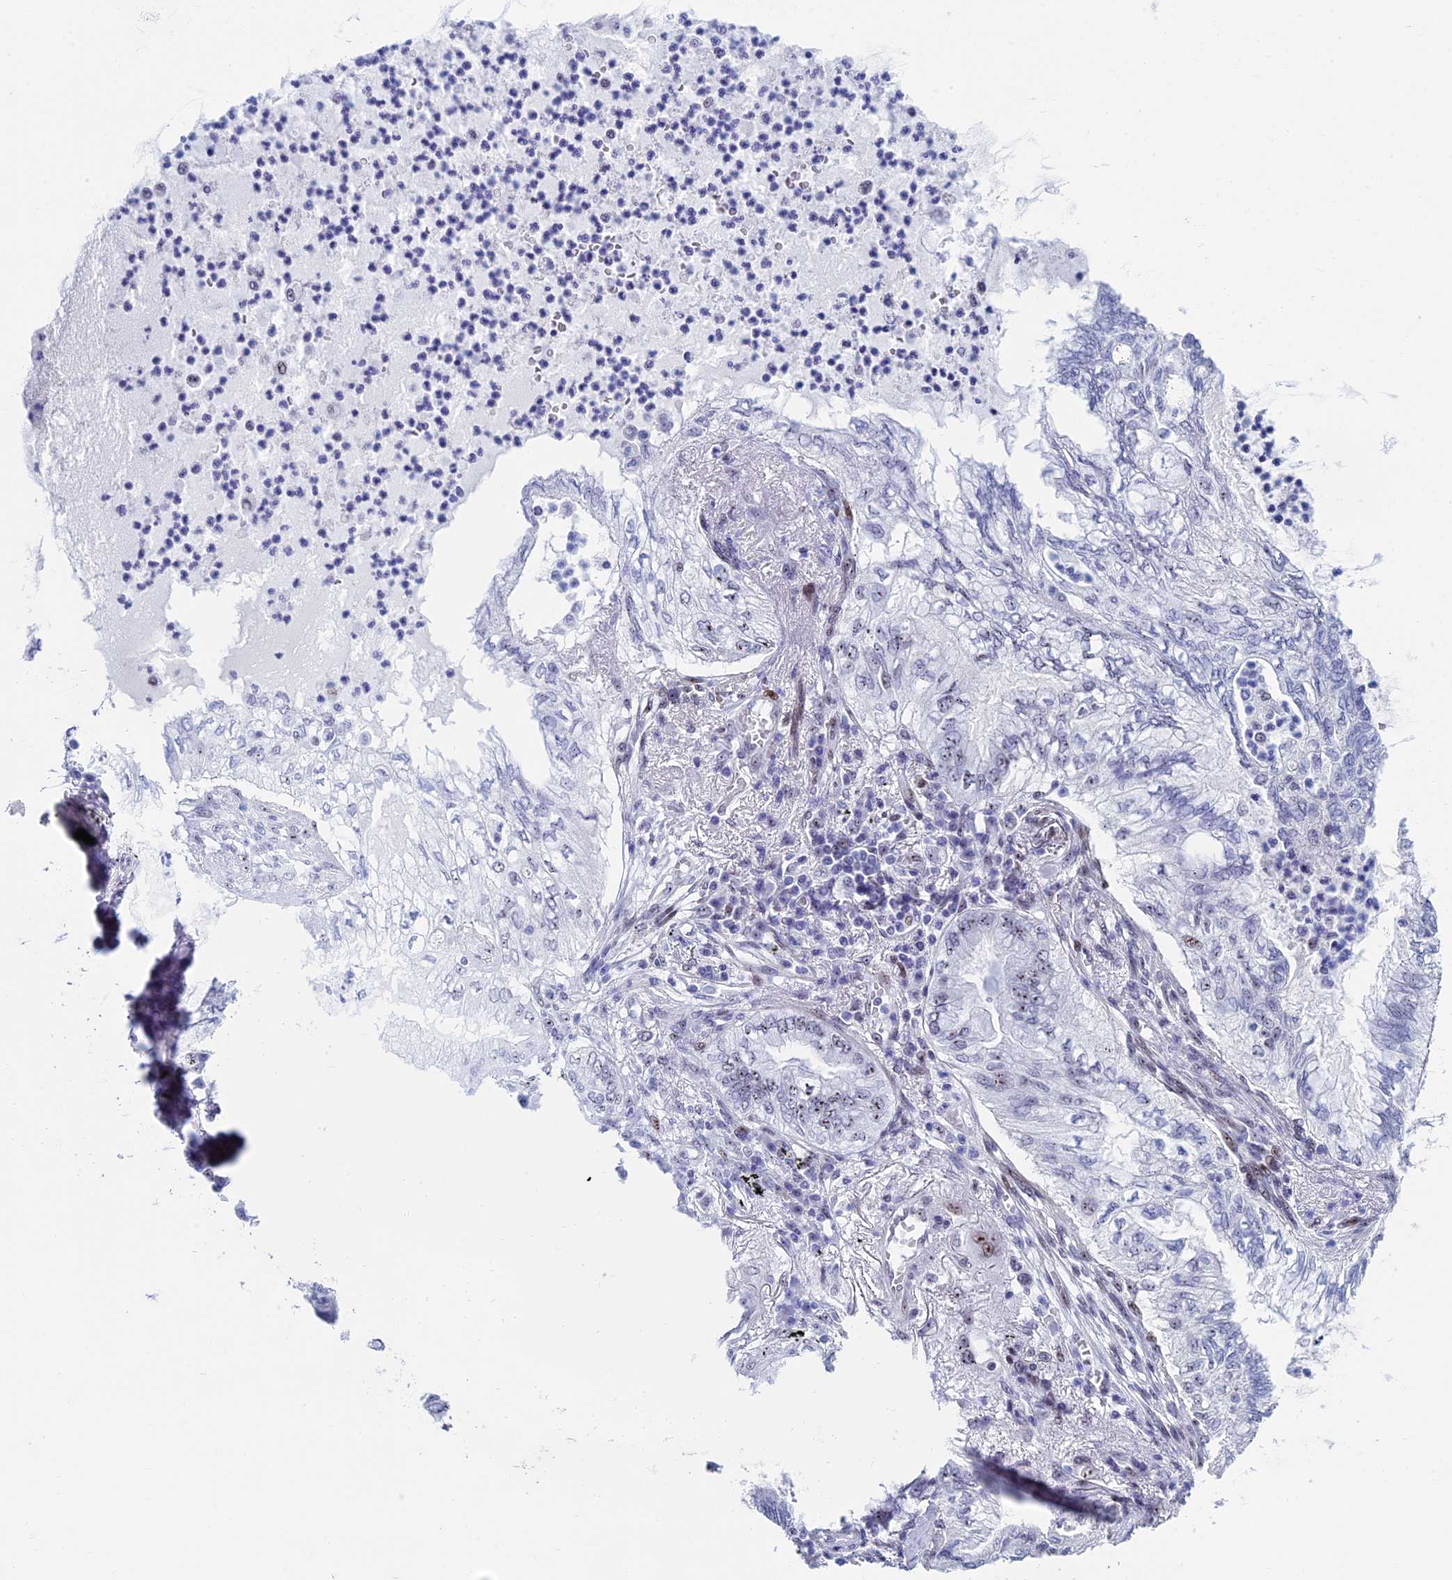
{"staining": {"intensity": "weak", "quantity": "<25%", "location": "nuclear"}, "tissue": "lung cancer", "cell_type": "Tumor cells", "image_type": "cancer", "snomed": [{"axis": "morphology", "description": "Adenocarcinoma, NOS"}, {"axis": "topography", "description": "Lung"}], "caption": "This is an IHC image of human lung adenocarcinoma. There is no expression in tumor cells.", "gene": "CCDC86", "patient": {"sex": "female", "age": 70}}